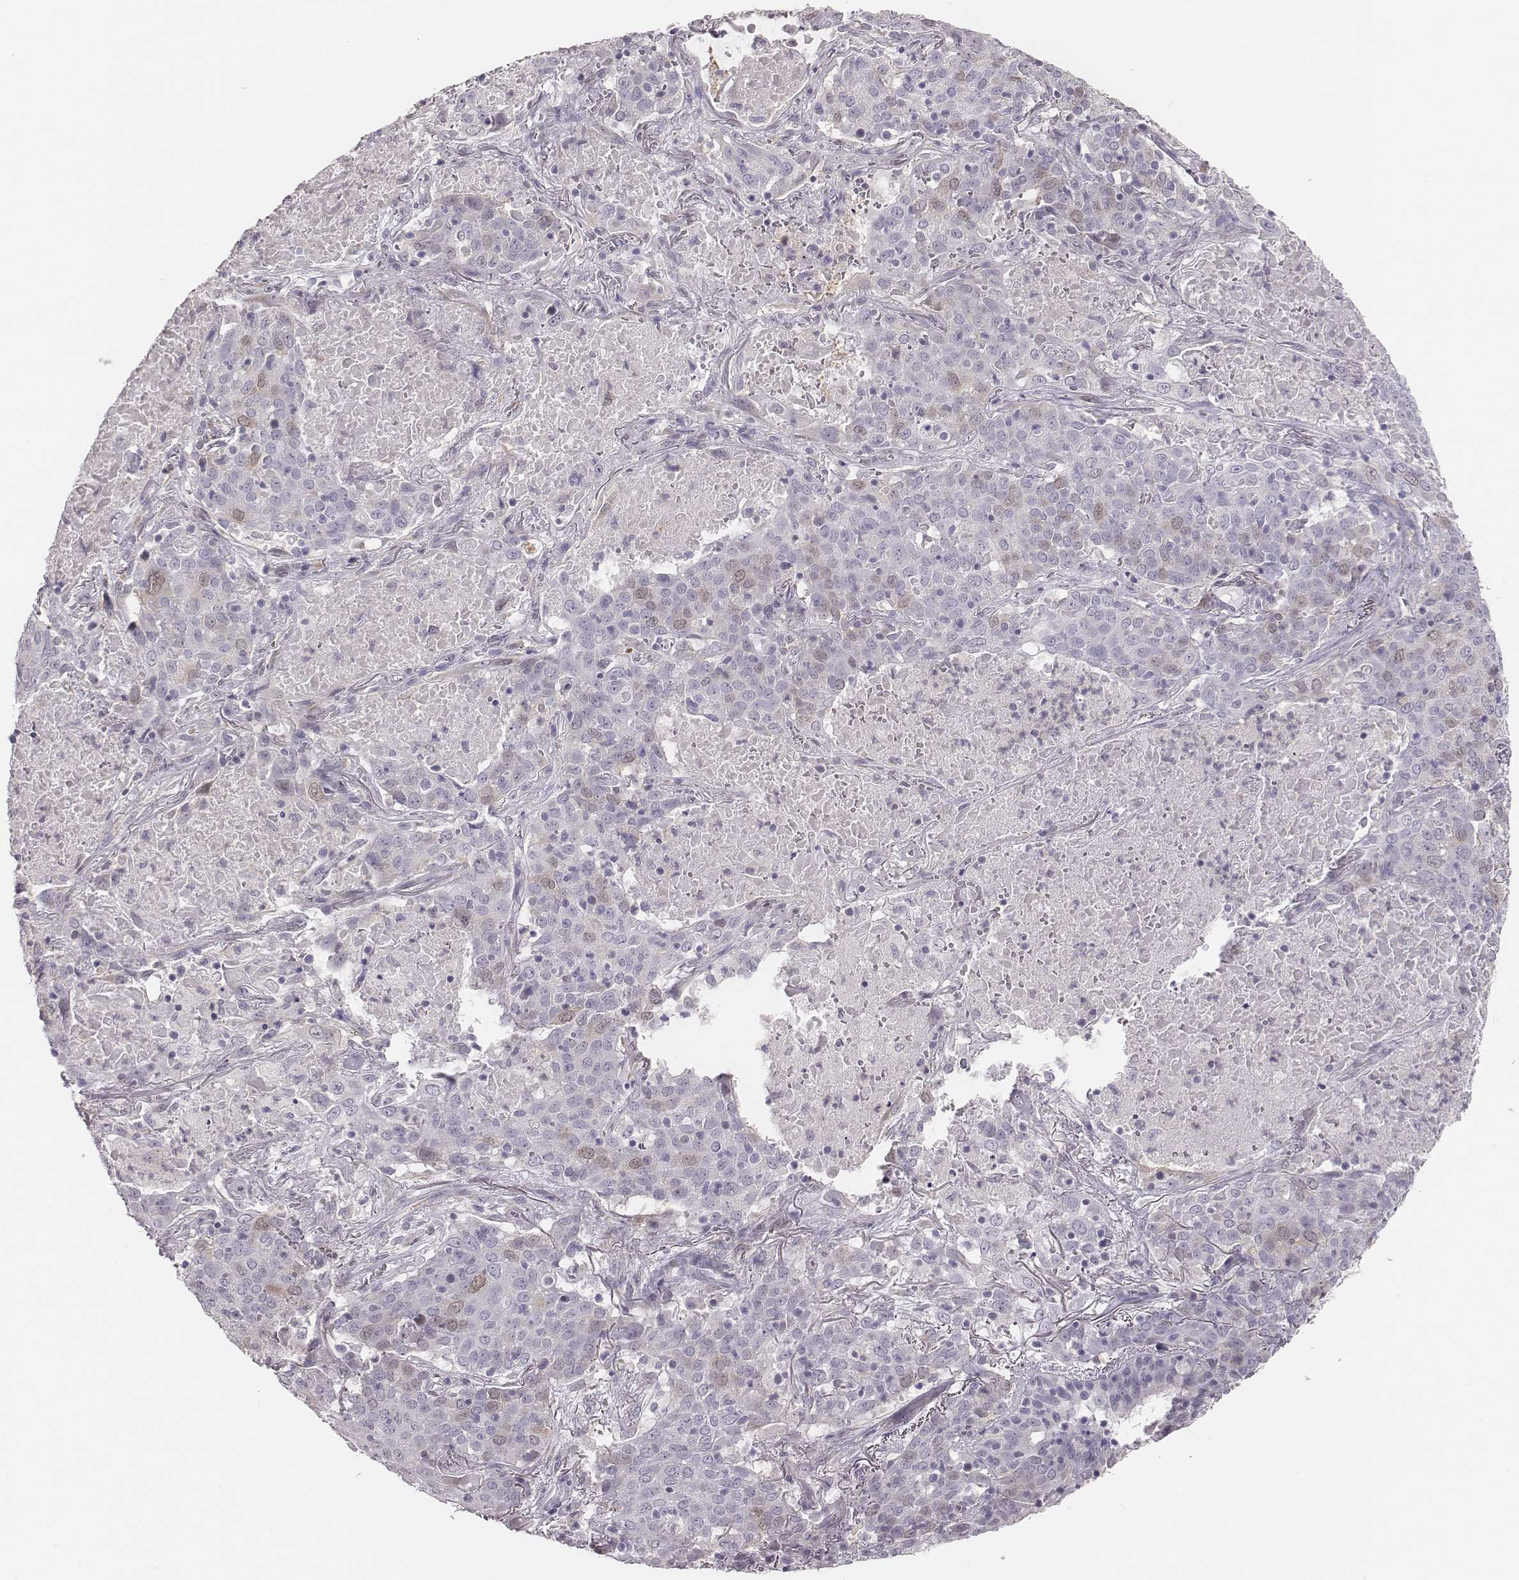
{"staining": {"intensity": "weak", "quantity": "<25%", "location": "nuclear"}, "tissue": "lung cancer", "cell_type": "Tumor cells", "image_type": "cancer", "snomed": [{"axis": "morphology", "description": "Squamous cell carcinoma, NOS"}, {"axis": "topography", "description": "Lung"}], "caption": "Immunohistochemistry (IHC) of lung cancer (squamous cell carcinoma) displays no positivity in tumor cells.", "gene": "PBK", "patient": {"sex": "male", "age": 82}}